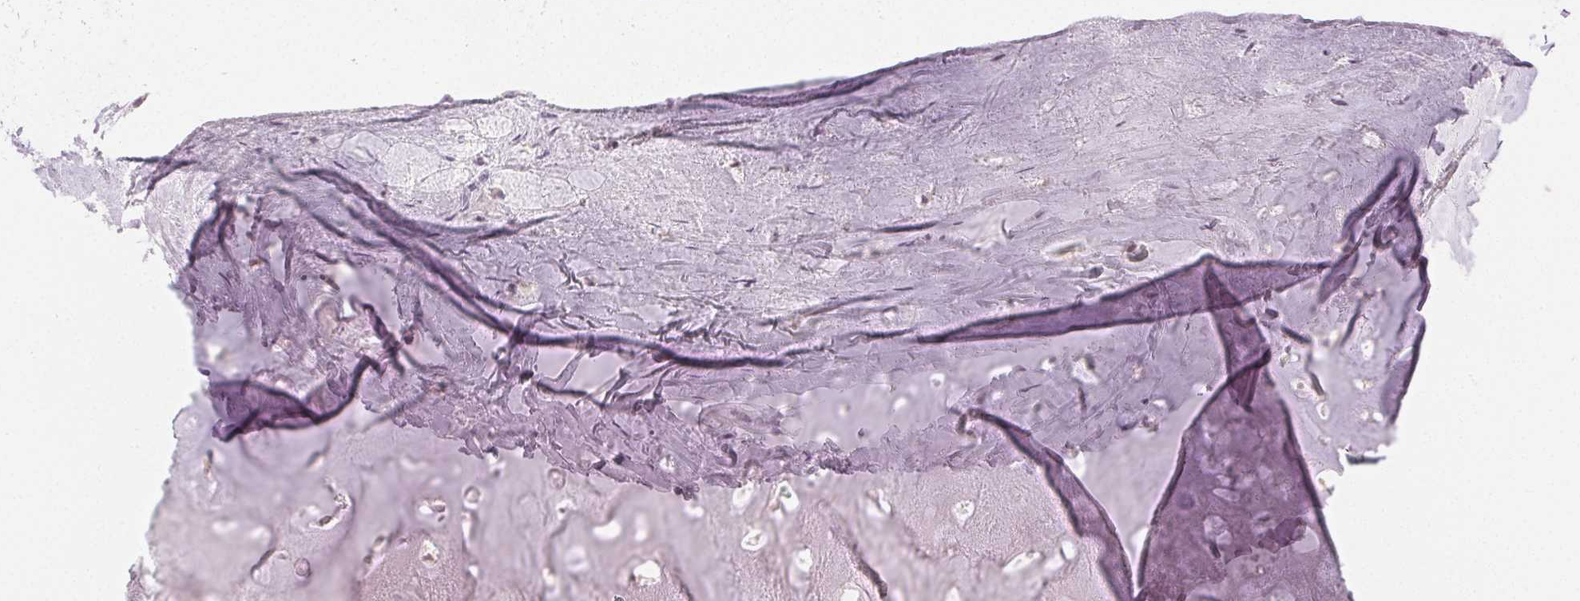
{"staining": {"intensity": "weak", "quantity": "<25%", "location": "cytoplasmic/membranous"}, "tissue": "adipose tissue", "cell_type": "Adipocytes", "image_type": "normal", "snomed": [{"axis": "morphology", "description": "Normal tissue, NOS"}, {"axis": "topography", "description": "Cartilage tissue"}], "caption": "Immunohistochemistry of normal adipose tissue reveals no staining in adipocytes.", "gene": "SFTPD", "patient": {"sex": "male", "age": 57}}